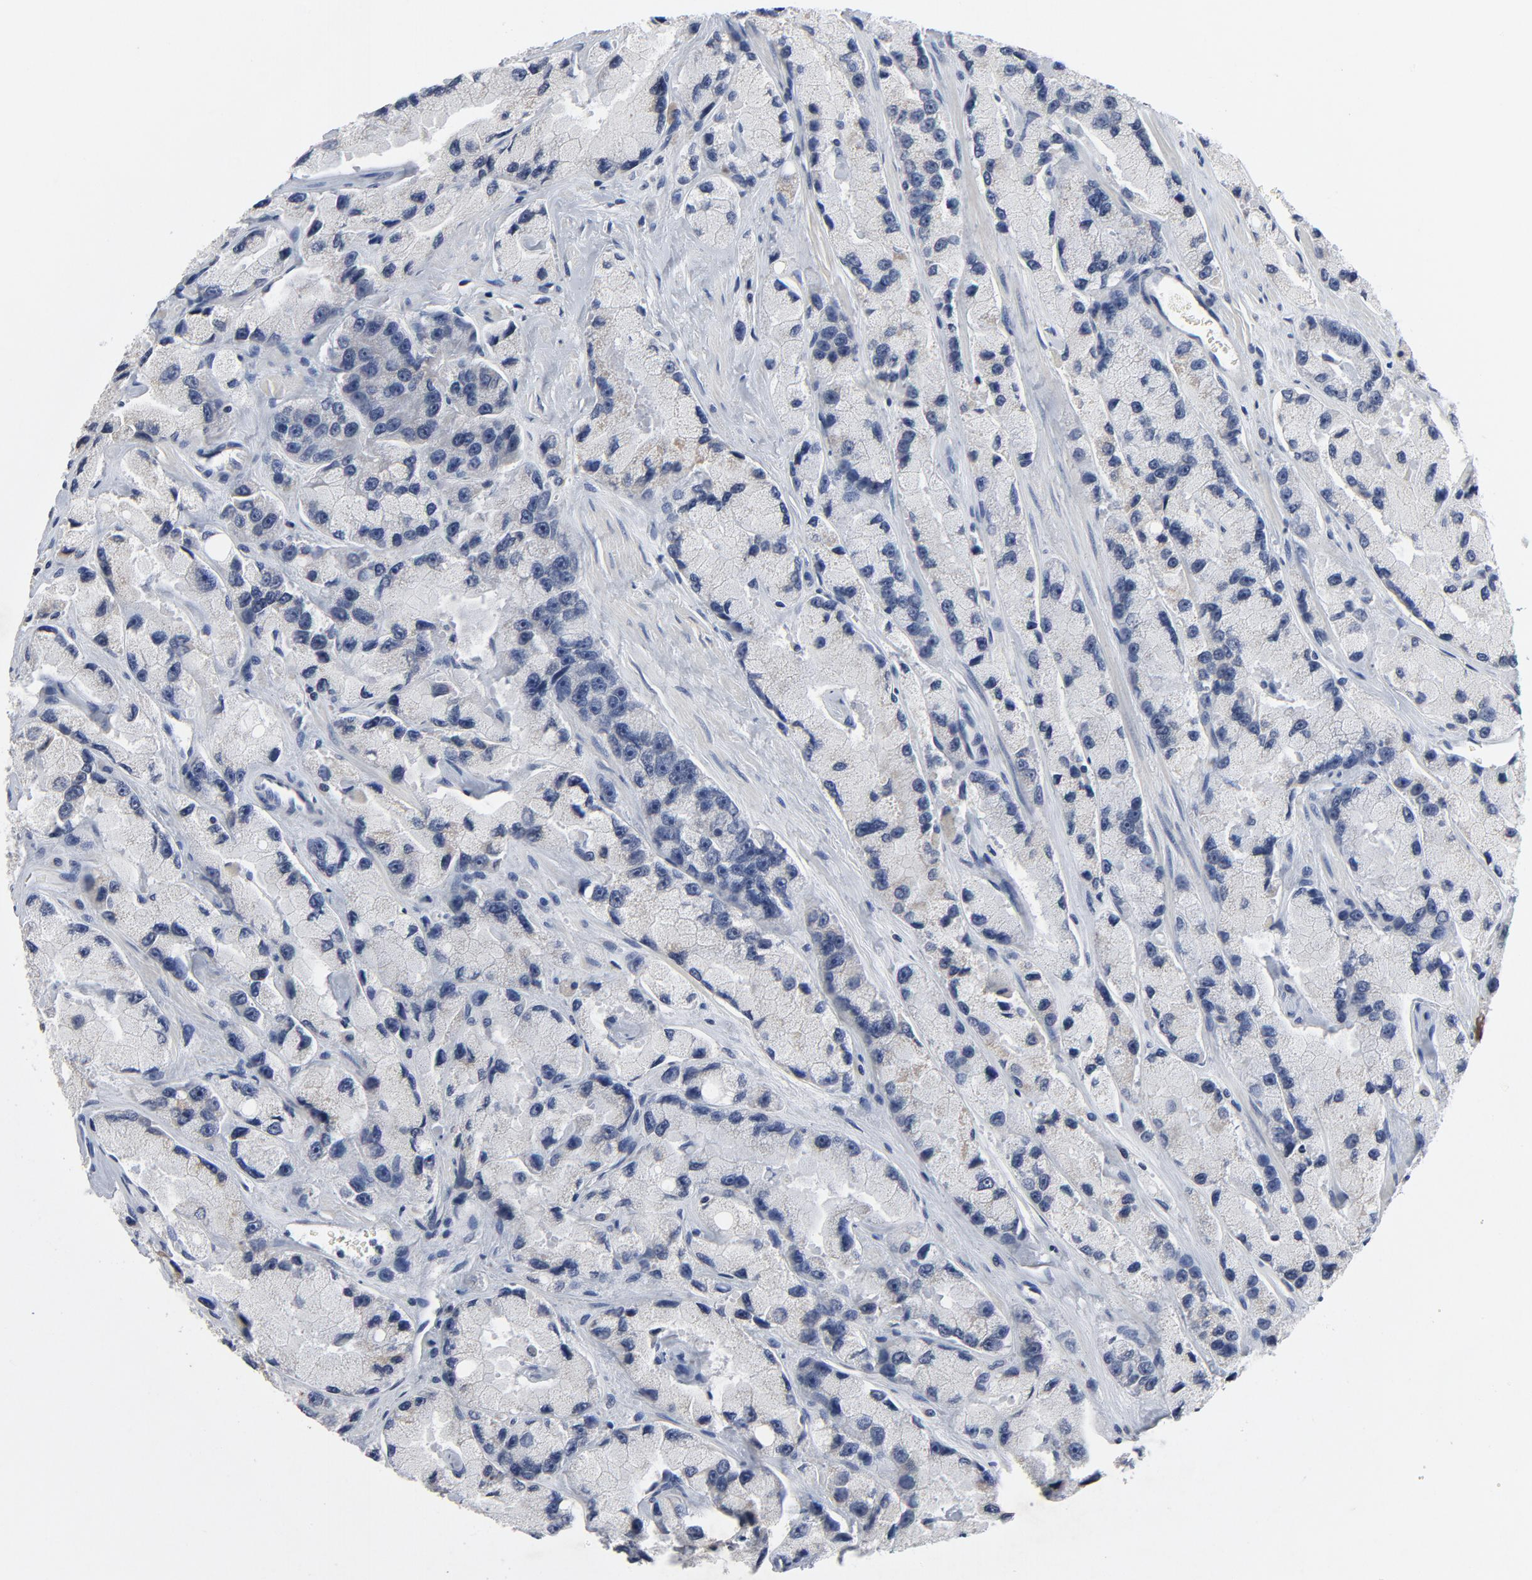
{"staining": {"intensity": "negative", "quantity": "none", "location": "none"}, "tissue": "prostate cancer", "cell_type": "Tumor cells", "image_type": "cancer", "snomed": [{"axis": "morphology", "description": "Adenocarcinoma, High grade"}, {"axis": "topography", "description": "Prostate"}], "caption": "An immunohistochemistry (IHC) photomicrograph of adenocarcinoma (high-grade) (prostate) is shown. There is no staining in tumor cells of adenocarcinoma (high-grade) (prostate).", "gene": "TCL1A", "patient": {"sex": "male", "age": 58}}